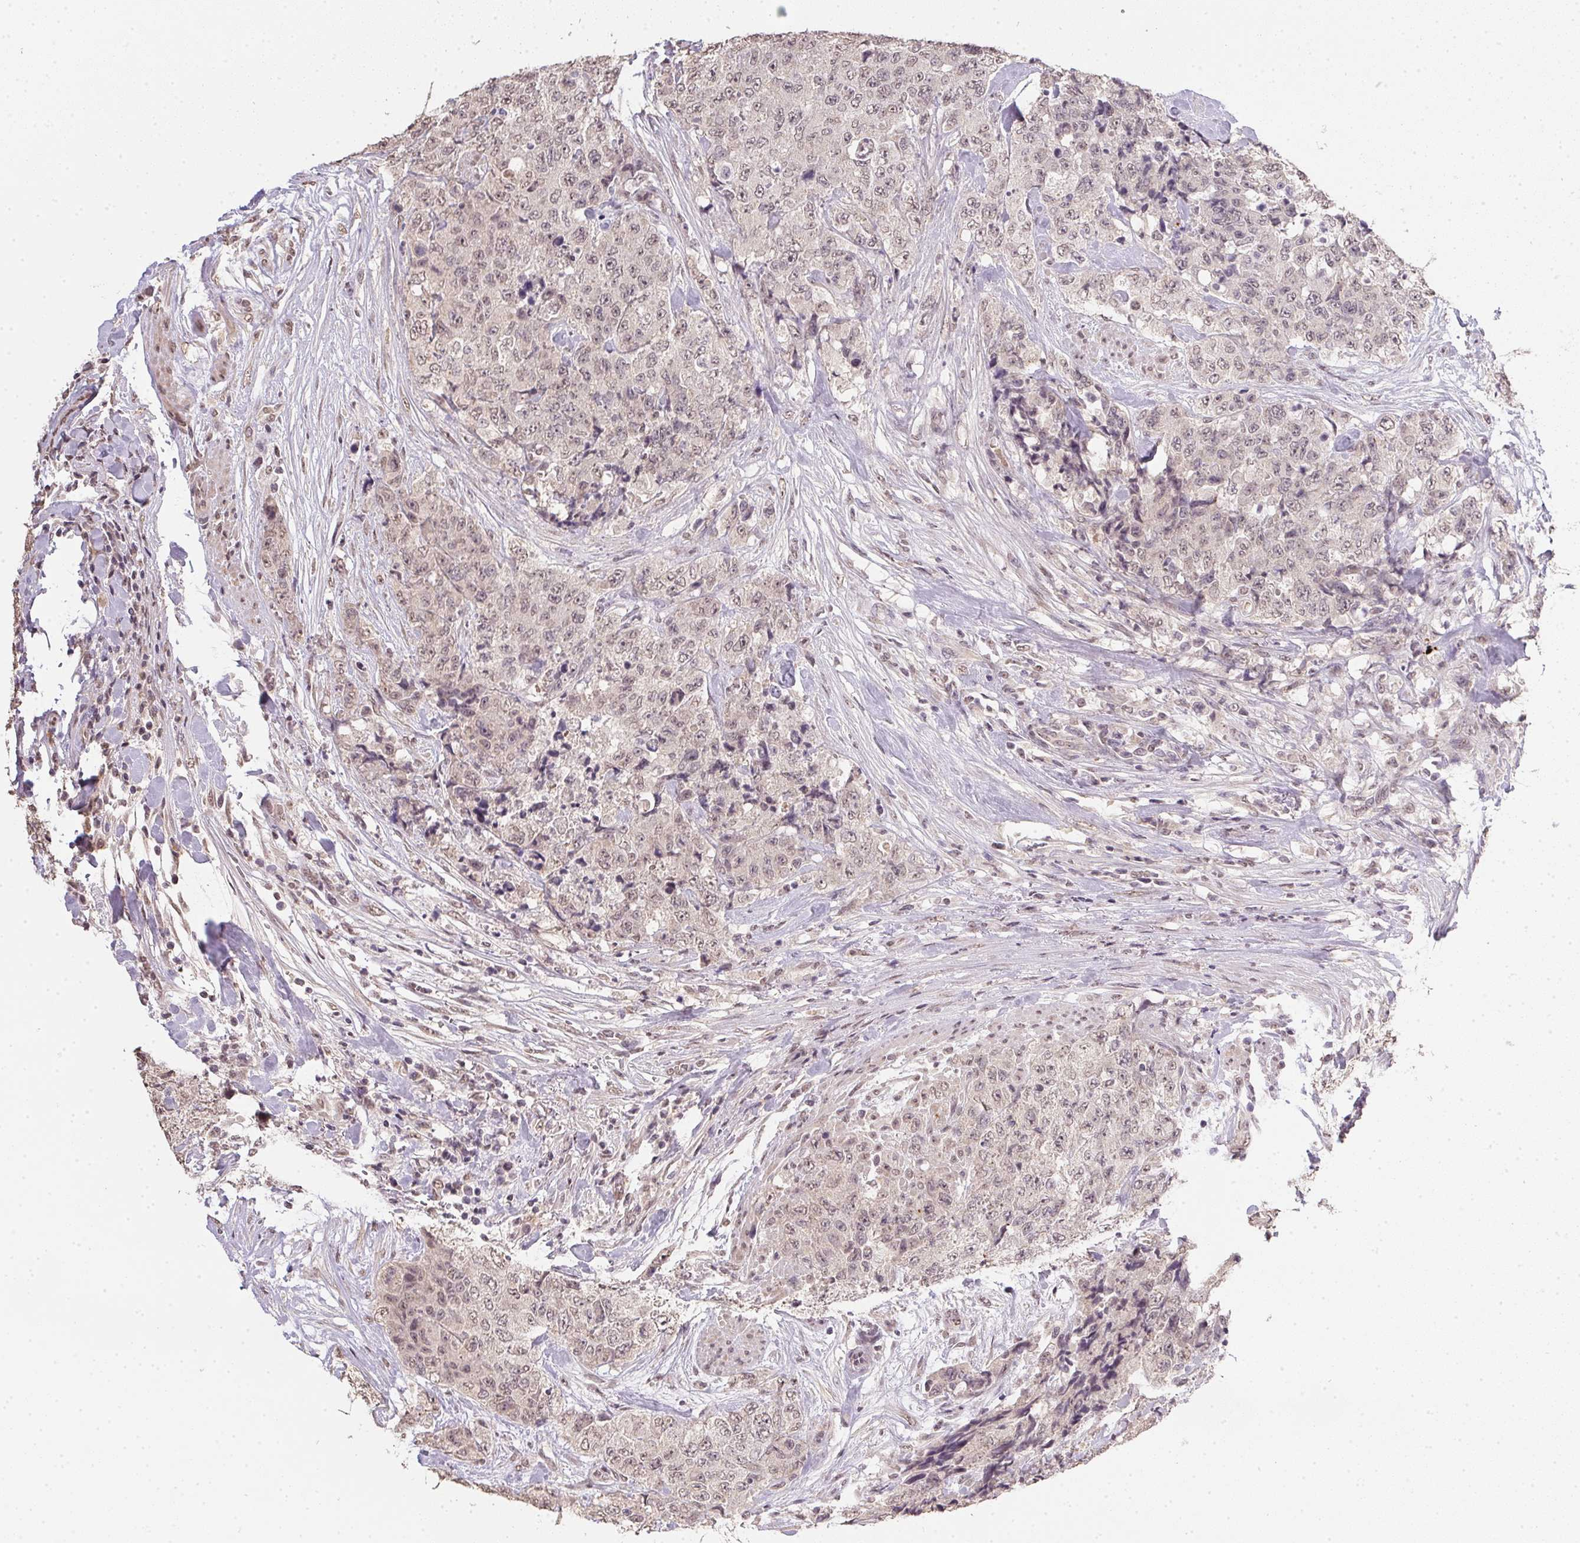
{"staining": {"intensity": "weak", "quantity": "25%-75%", "location": "nuclear"}, "tissue": "urothelial cancer", "cell_type": "Tumor cells", "image_type": "cancer", "snomed": [{"axis": "morphology", "description": "Urothelial carcinoma, High grade"}, {"axis": "topography", "description": "Urinary bladder"}], "caption": "Urothelial cancer stained with DAB (3,3'-diaminobenzidine) immunohistochemistry (IHC) reveals low levels of weak nuclear staining in about 25%-75% of tumor cells.", "gene": "PPP4R4", "patient": {"sex": "female", "age": 78}}